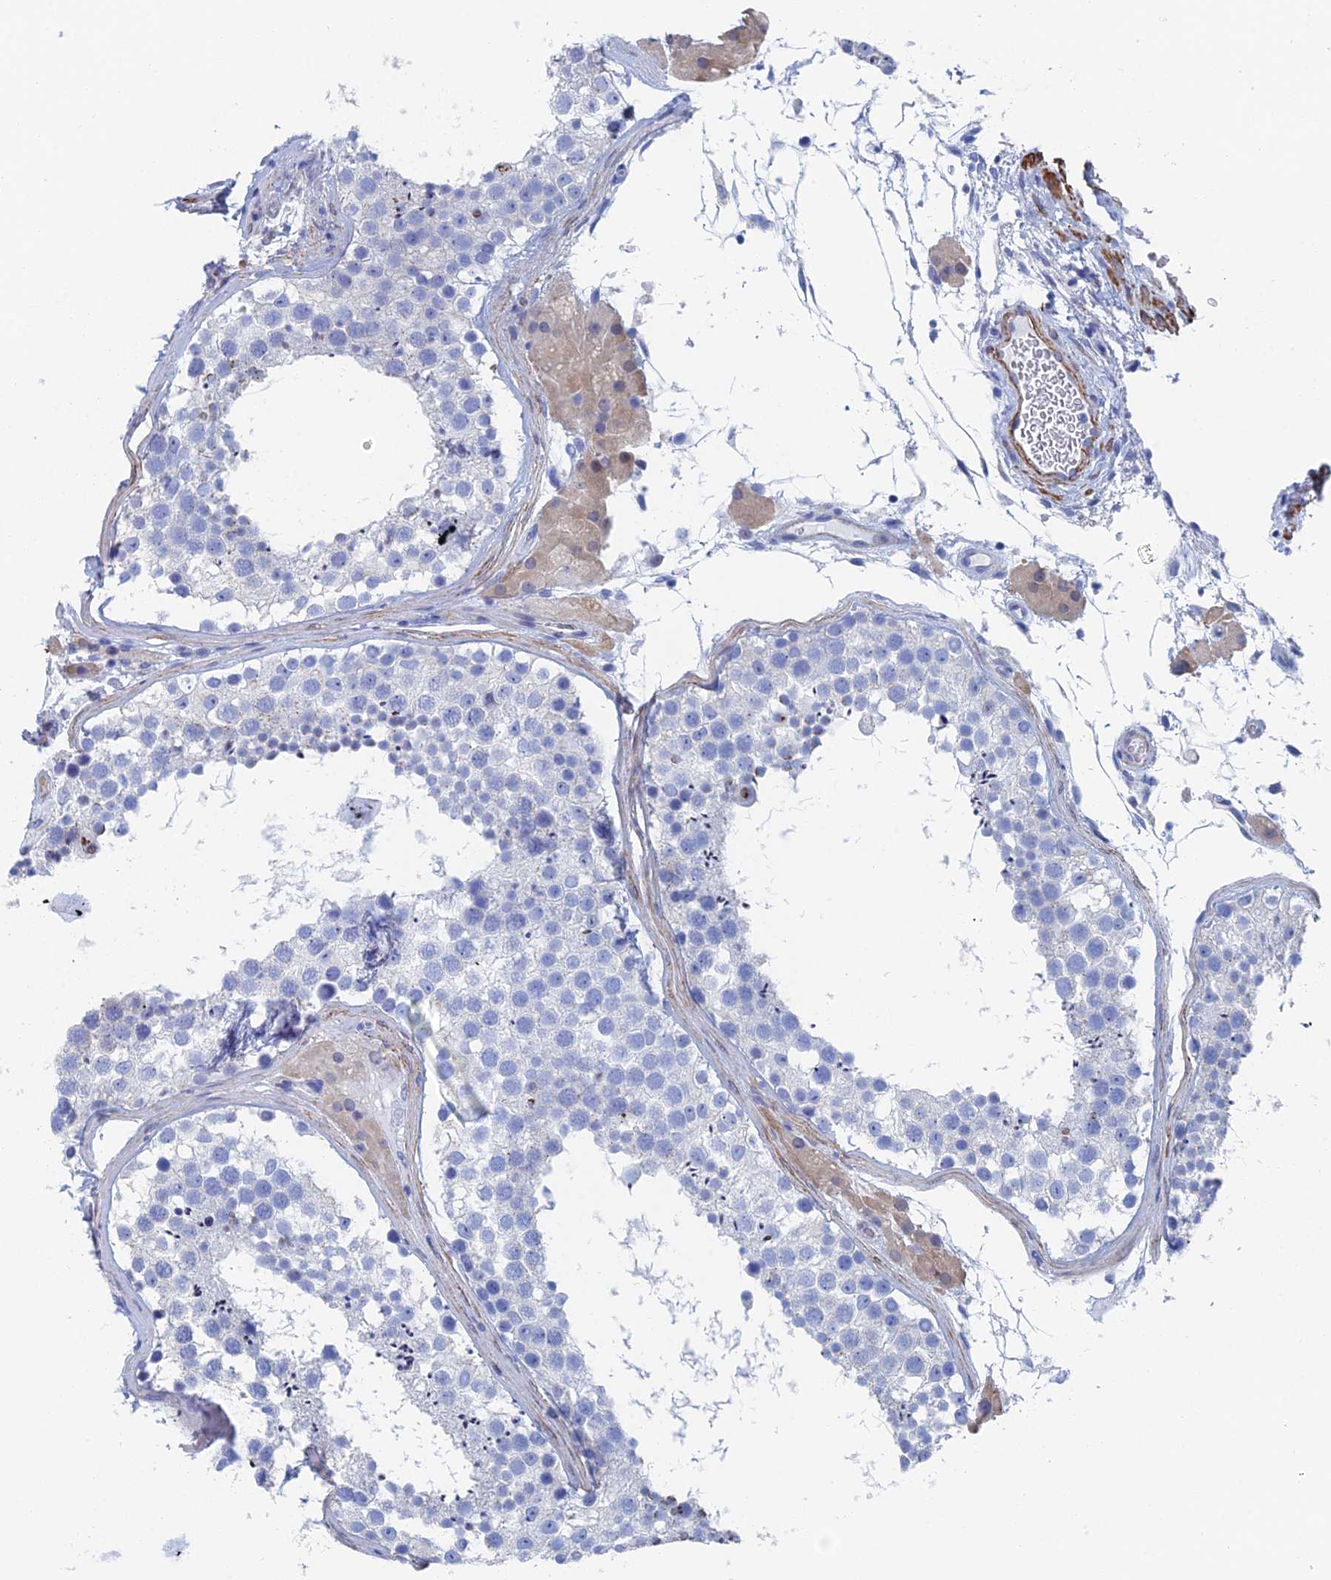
{"staining": {"intensity": "negative", "quantity": "none", "location": "none"}, "tissue": "testis", "cell_type": "Cells in seminiferous ducts", "image_type": "normal", "snomed": [{"axis": "morphology", "description": "Normal tissue, NOS"}, {"axis": "topography", "description": "Testis"}], "caption": "IHC histopathology image of normal testis: testis stained with DAB (3,3'-diaminobenzidine) displays no significant protein staining in cells in seminiferous ducts.", "gene": "KCNK18", "patient": {"sex": "male", "age": 46}}